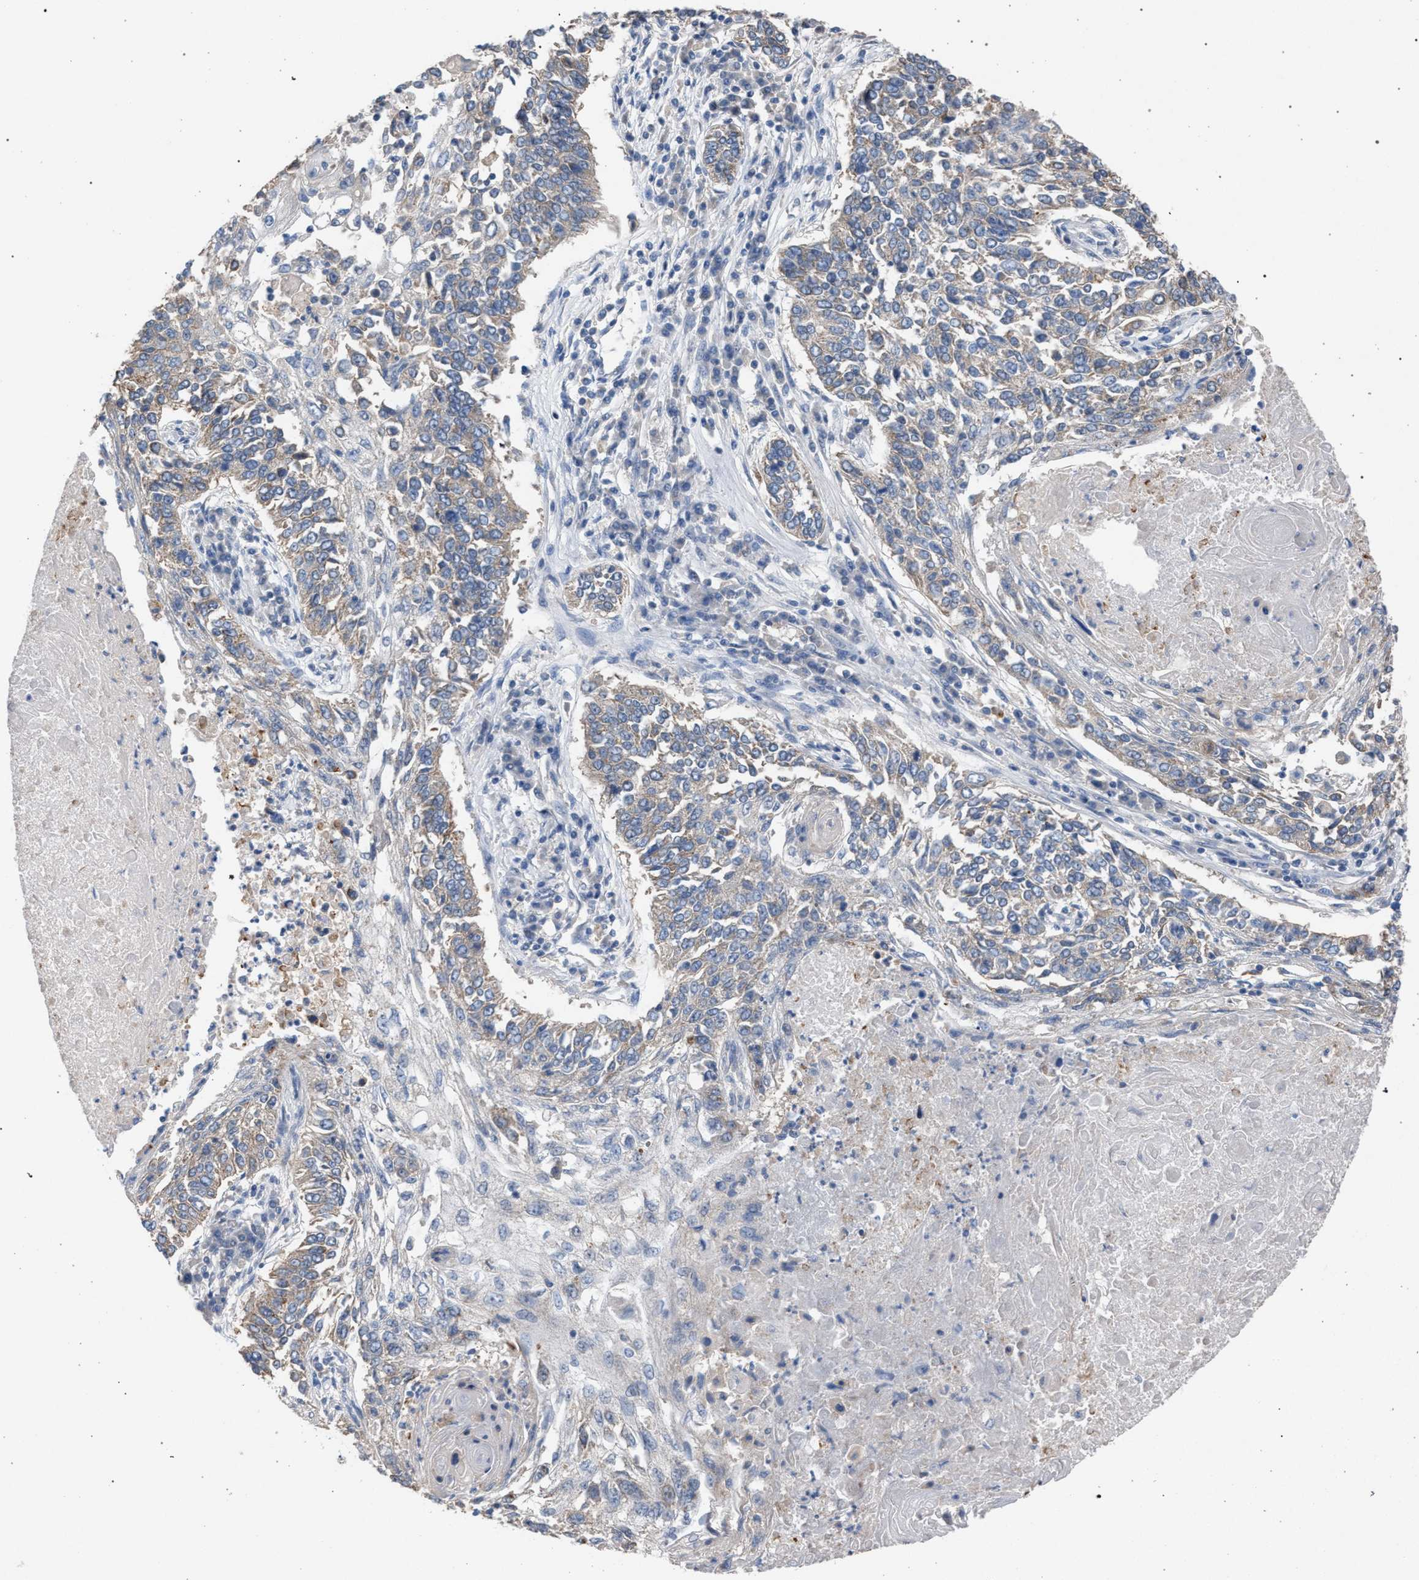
{"staining": {"intensity": "weak", "quantity": ">75%", "location": "cytoplasmic/membranous"}, "tissue": "lung cancer", "cell_type": "Tumor cells", "image_type": "cancer", "snomed": [{"axis": "morphology", "description": "Normal tissue, NOS"}, {"axis": "morphology", "description": "Squamous cell carcinoma, NOS"}, {"axis": "topography", "description": "Cartilage tissue"}, {"axis": "topography", "description": "Bronchus"}, {"axis": "topography", "description": "Lung"}], "caption": "Protein analysis of lung cancer (squamous cell carcinoma) tissue exhibits weak cytoplasmic/membranous expression in about >75% of tumor cells. (DAB = brown stain, brightfield microscopy at high magnification).", "gene": "TECPR1", "patient": {"sex": "female", "age": 49}}